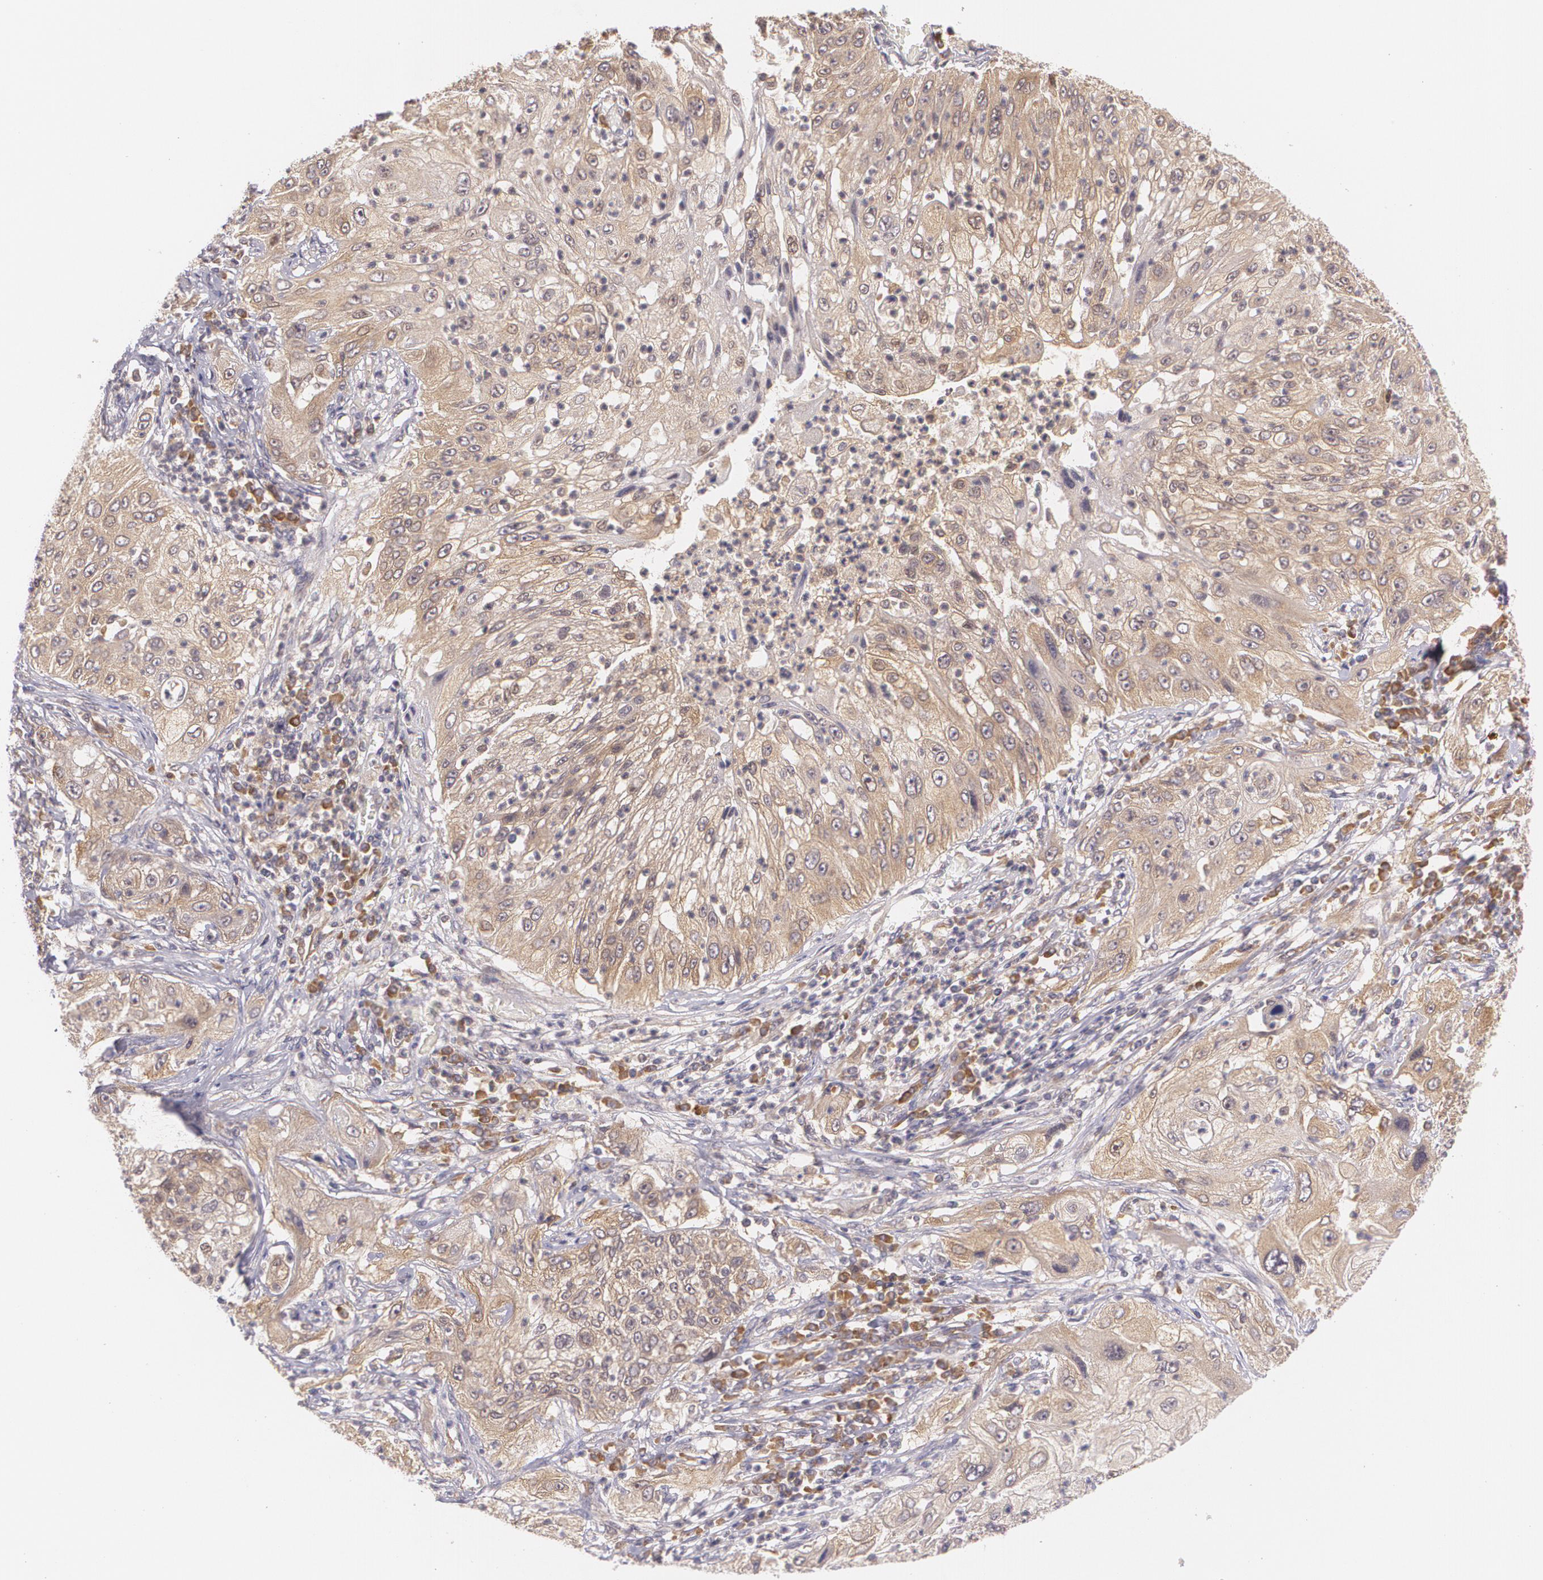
{"staining": {"intensity": "weak", "quantity": ">75%", "location": "cytoplasmic/membranous"}, "tissue": "lung cancer", "cell_type": "Tumor cells", "image_type": "cancer", "snomed": [{"axis": "morphology", "description": "Inflammation, NOS"}, {"axis": "morphology", "description": "Squamous cell carcinoma, NOS"}, {"axis": "topography", "description": "Lymph node"}, {"axis": "topography", "description": "Soft tissue"}, {"axis": "topography", "description": "Lung"}], "caption": "Immunohistochemical staining of squamous cell carcinoma (lung) shows low levels of weak cytoplasmic/membranous expression in about >75% of tumor cells.", "gene": "CCL17", "patient": {"sex": "male", "age": 66}}